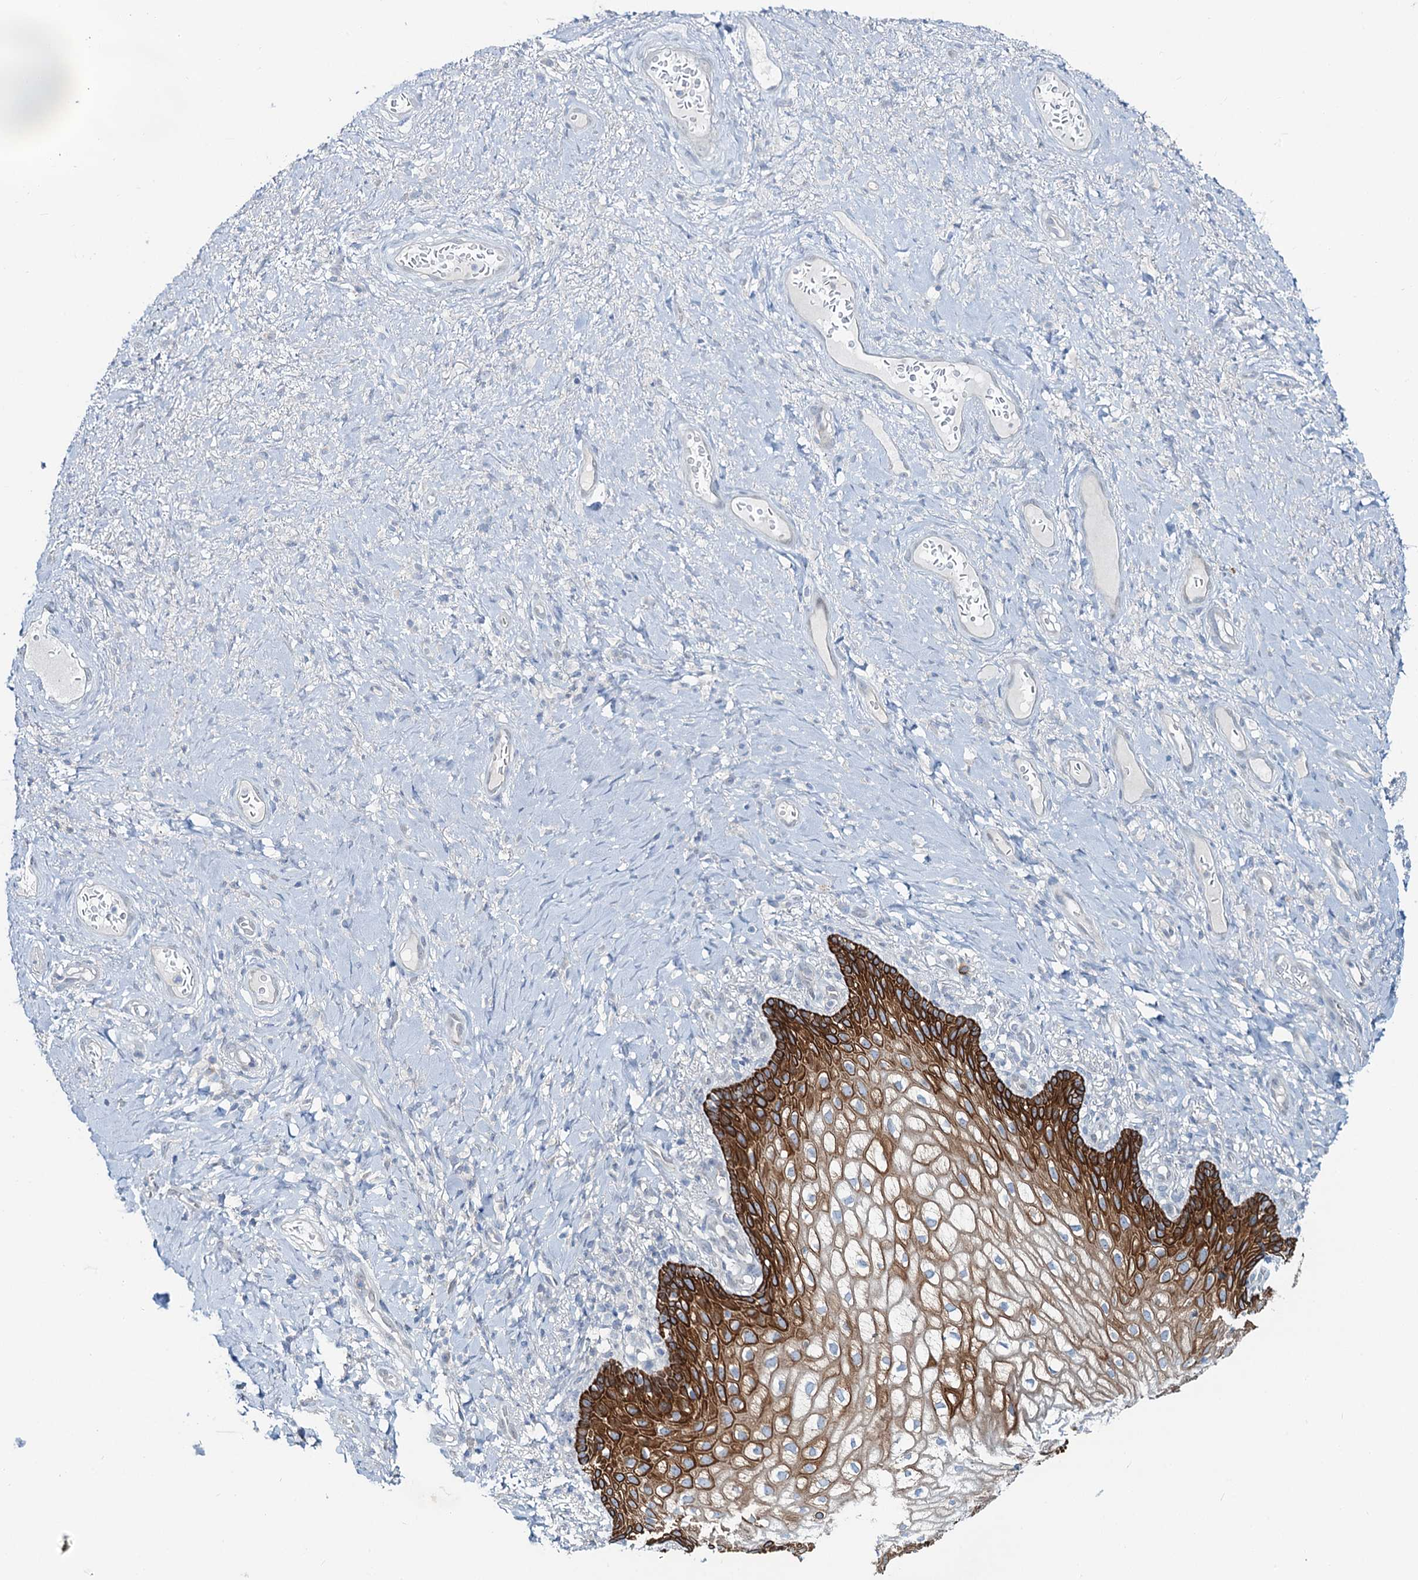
{"staining": {"intensity": "strong", "quantity": ">75%", "location": "cytoplasmic/membranous"}, "tissue": "vagina", "cell_type": "Squamous epithelial cells", "image_type": "normal", "snomed": [{"axis": "morphology", "description": "Normal tissue, NOS"}, {"axis": "topography", "description": "Vagina"}], "caption": "Vagina was stained to show a protein in brown. There is high levels of strong cytoplasmic/membranous expression in approximately >75% of squamous epithelial cells. The staining was performed using DAB to visualize the protein expression in brown, while the nuclei were stained in blue with hematoxylin (Magnification: 20x).", "gene": "ASTE1", "patient": {"sex": "female", "age": 60}}